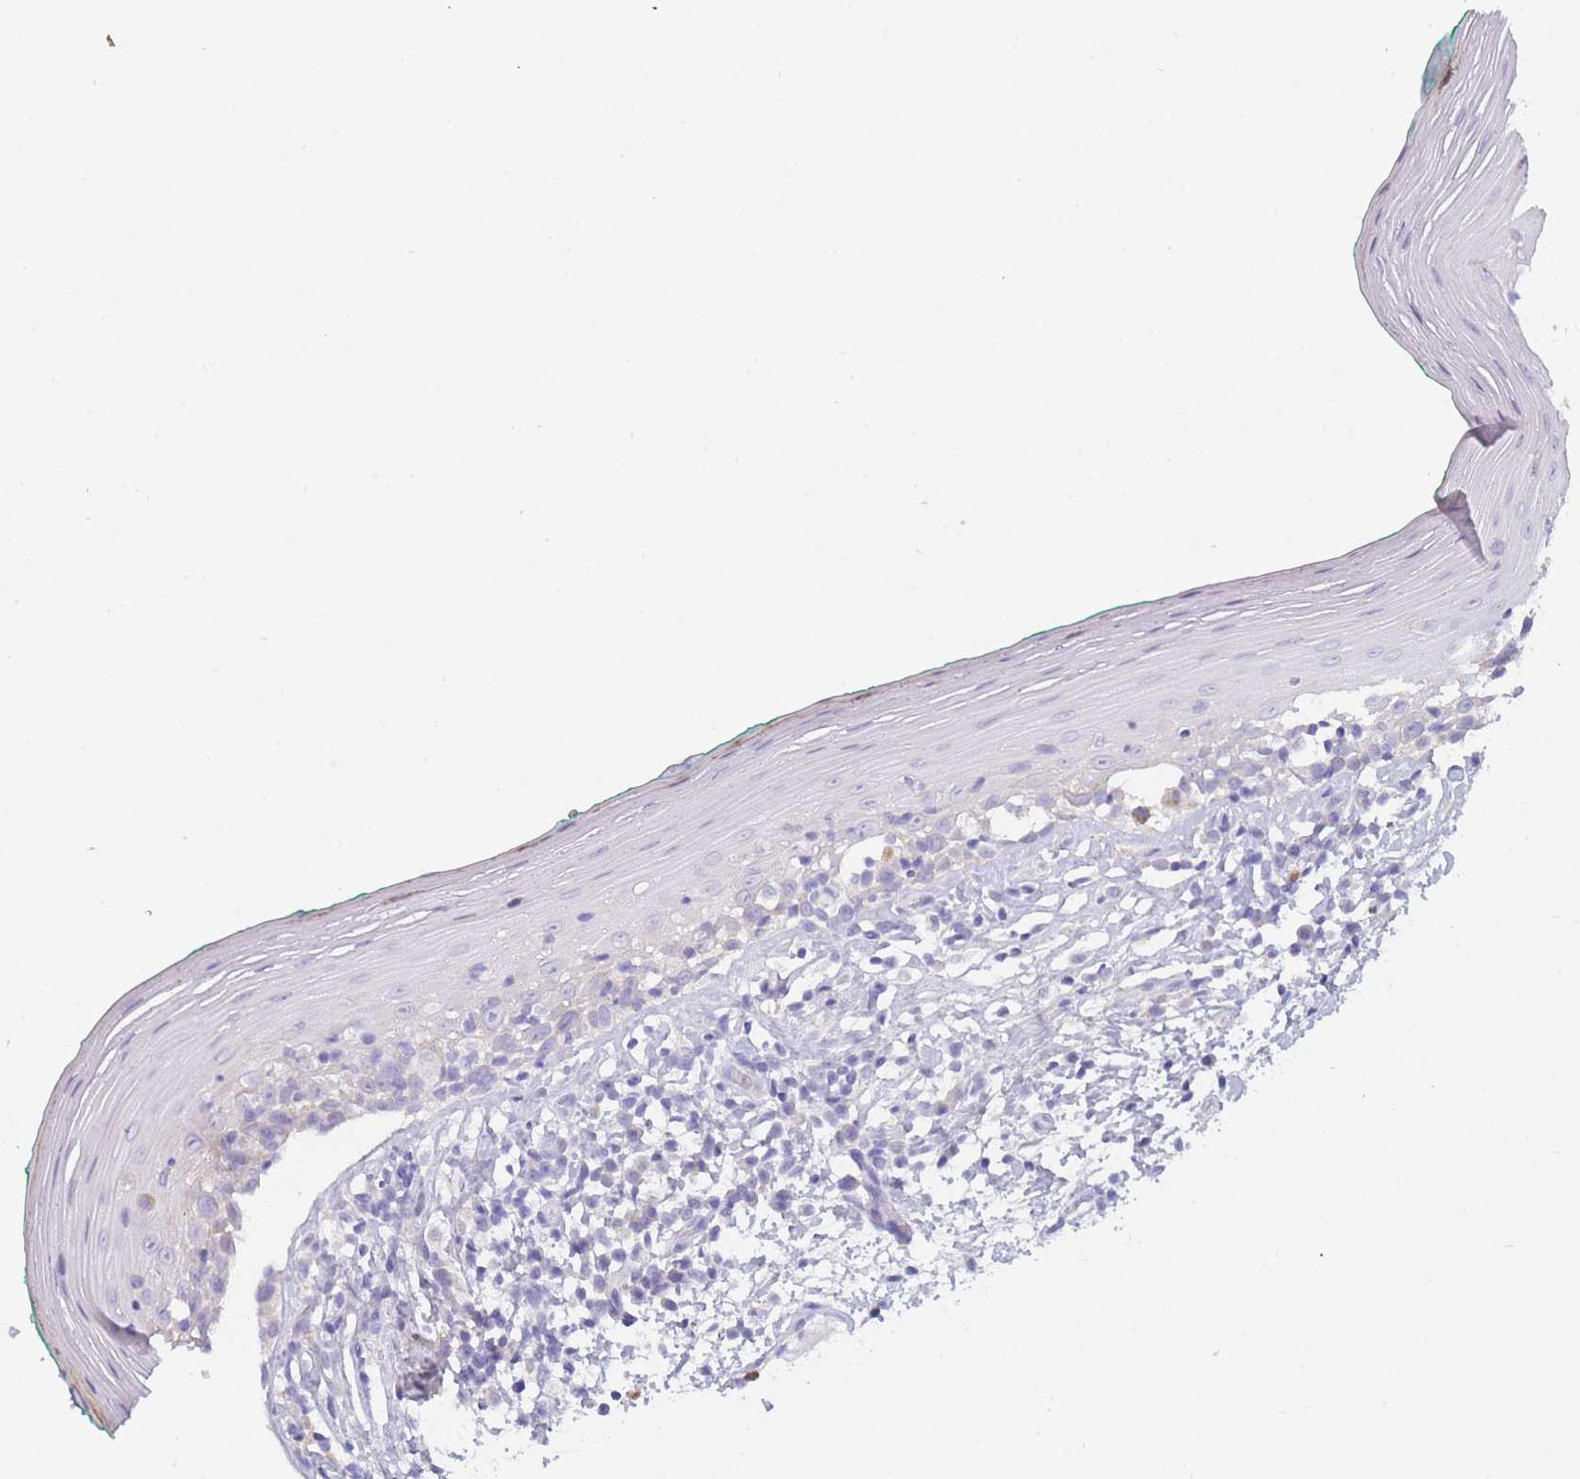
{"staining": {"intensity": "negative", "quantity": "none", "location": "none"}, "tissue": "oral mucosa", "cell_type": "Squamous epithelial cells", "image_type": "normal", "snomed": [{"axis": "morphology", "description": "Normal tissue, NOS"}, {"axis": "topography", "description": "Oral tissue"}], "caption": "High power microscopy micrograph of an immunohistochemistry histopathology image of normal oral mucosa, revealing no significant positivity in squamous epithelial cells. (Brightfield microscopy of DAB (3,3'-diaminobenzidine) immunohistochemistry at high magnification).", "gene": "ZNF627", "patient": {"sex": "female", "age": 83}}